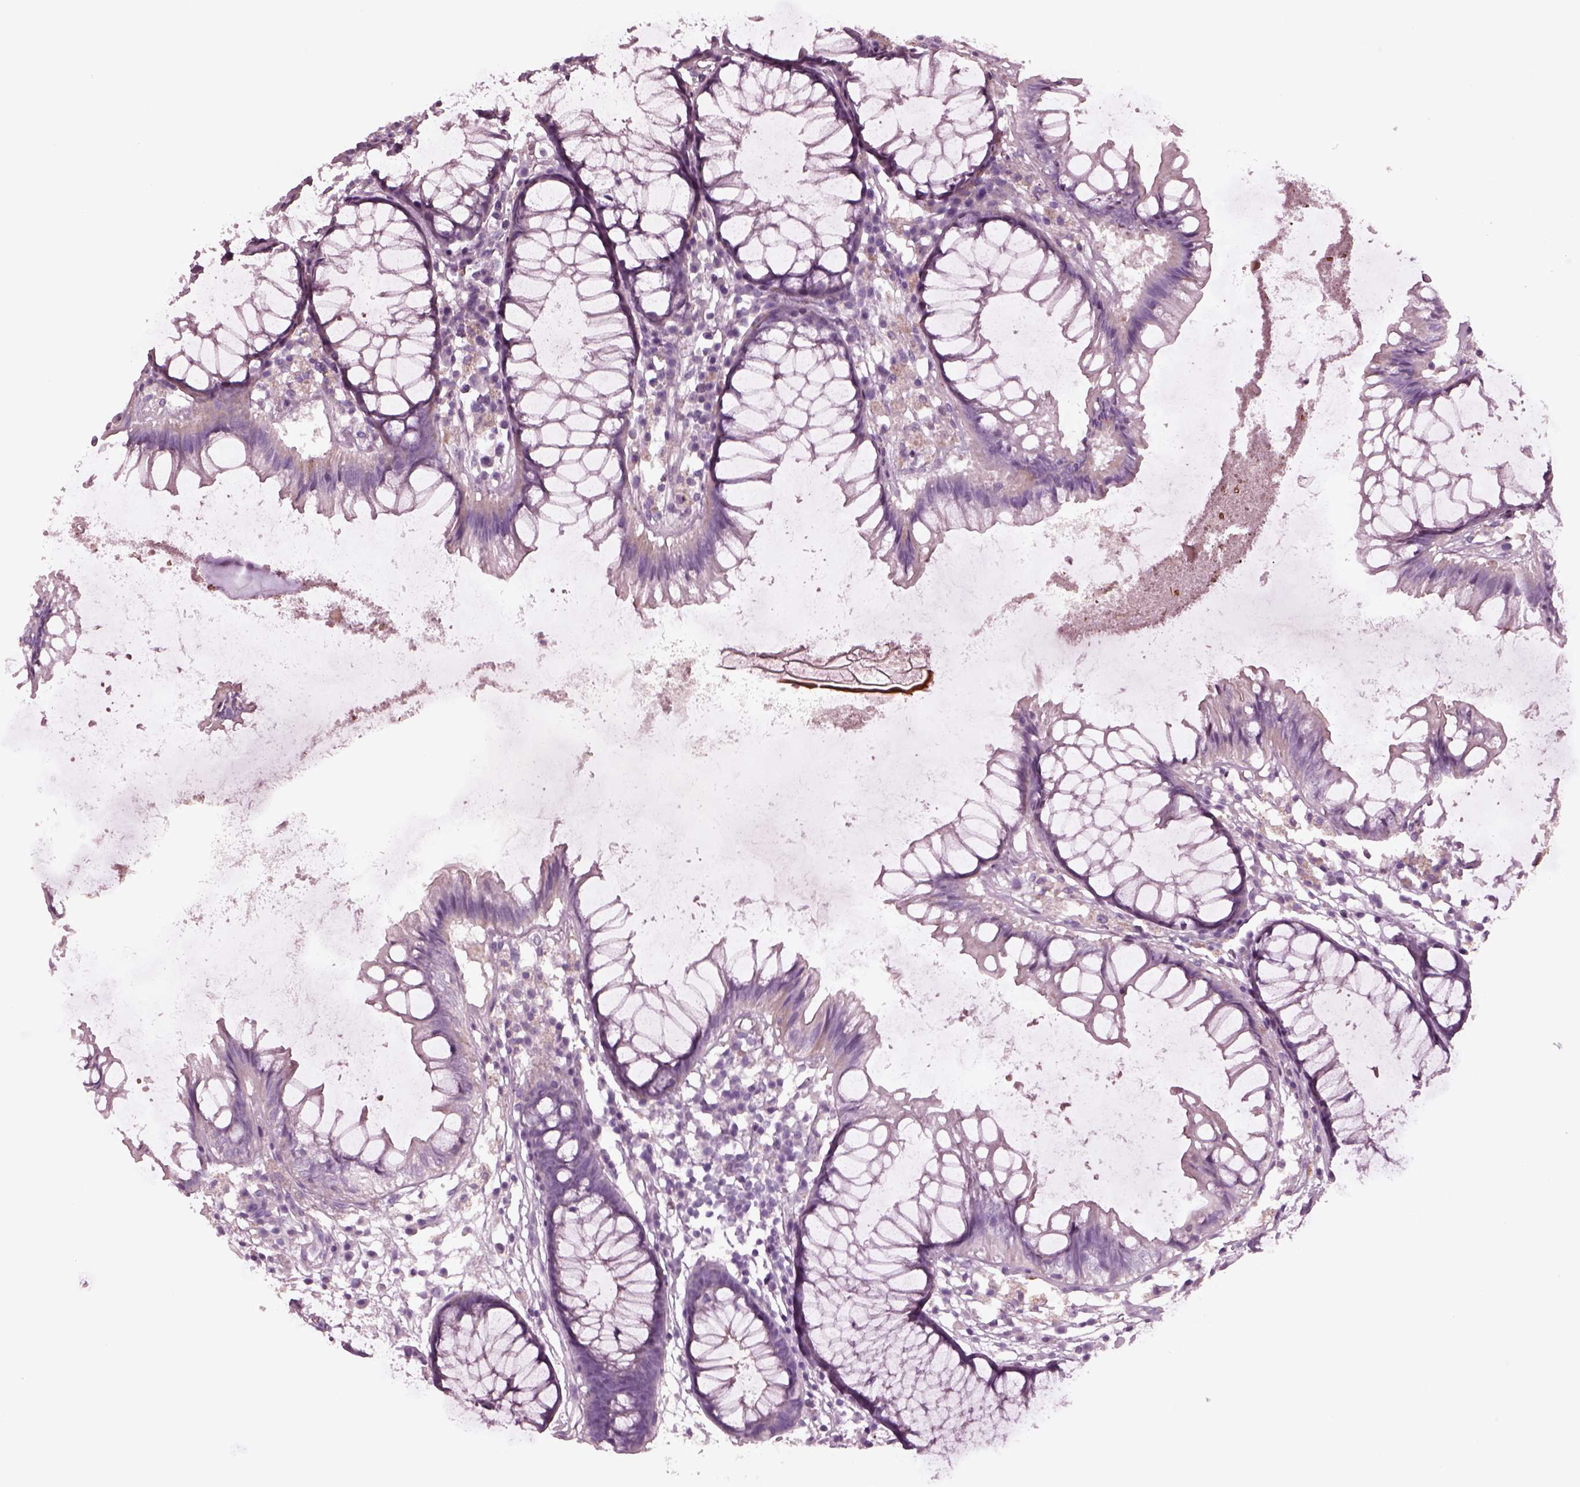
{"staining": {"intensity": "negative", "quantity": "none", "location": "none"}, "tissue": "colon", "cell_type": "Endothelial cells", "image_type": "normal", "snomed": [{"axis": "morphology", "description": "Normal tissue, NOS"}, {"axis": "morphology", "description": "Adenocarcinoma, NOS"}, {"axis": "topography", "description": "Colon"}], "caption": "A high-resolution micrograph shows IHC staining of normal colon, which demonstrates no significant expression in endothelial cells.", "gene": "GDF11", "patient": {"sex": "male", "age": 65}}